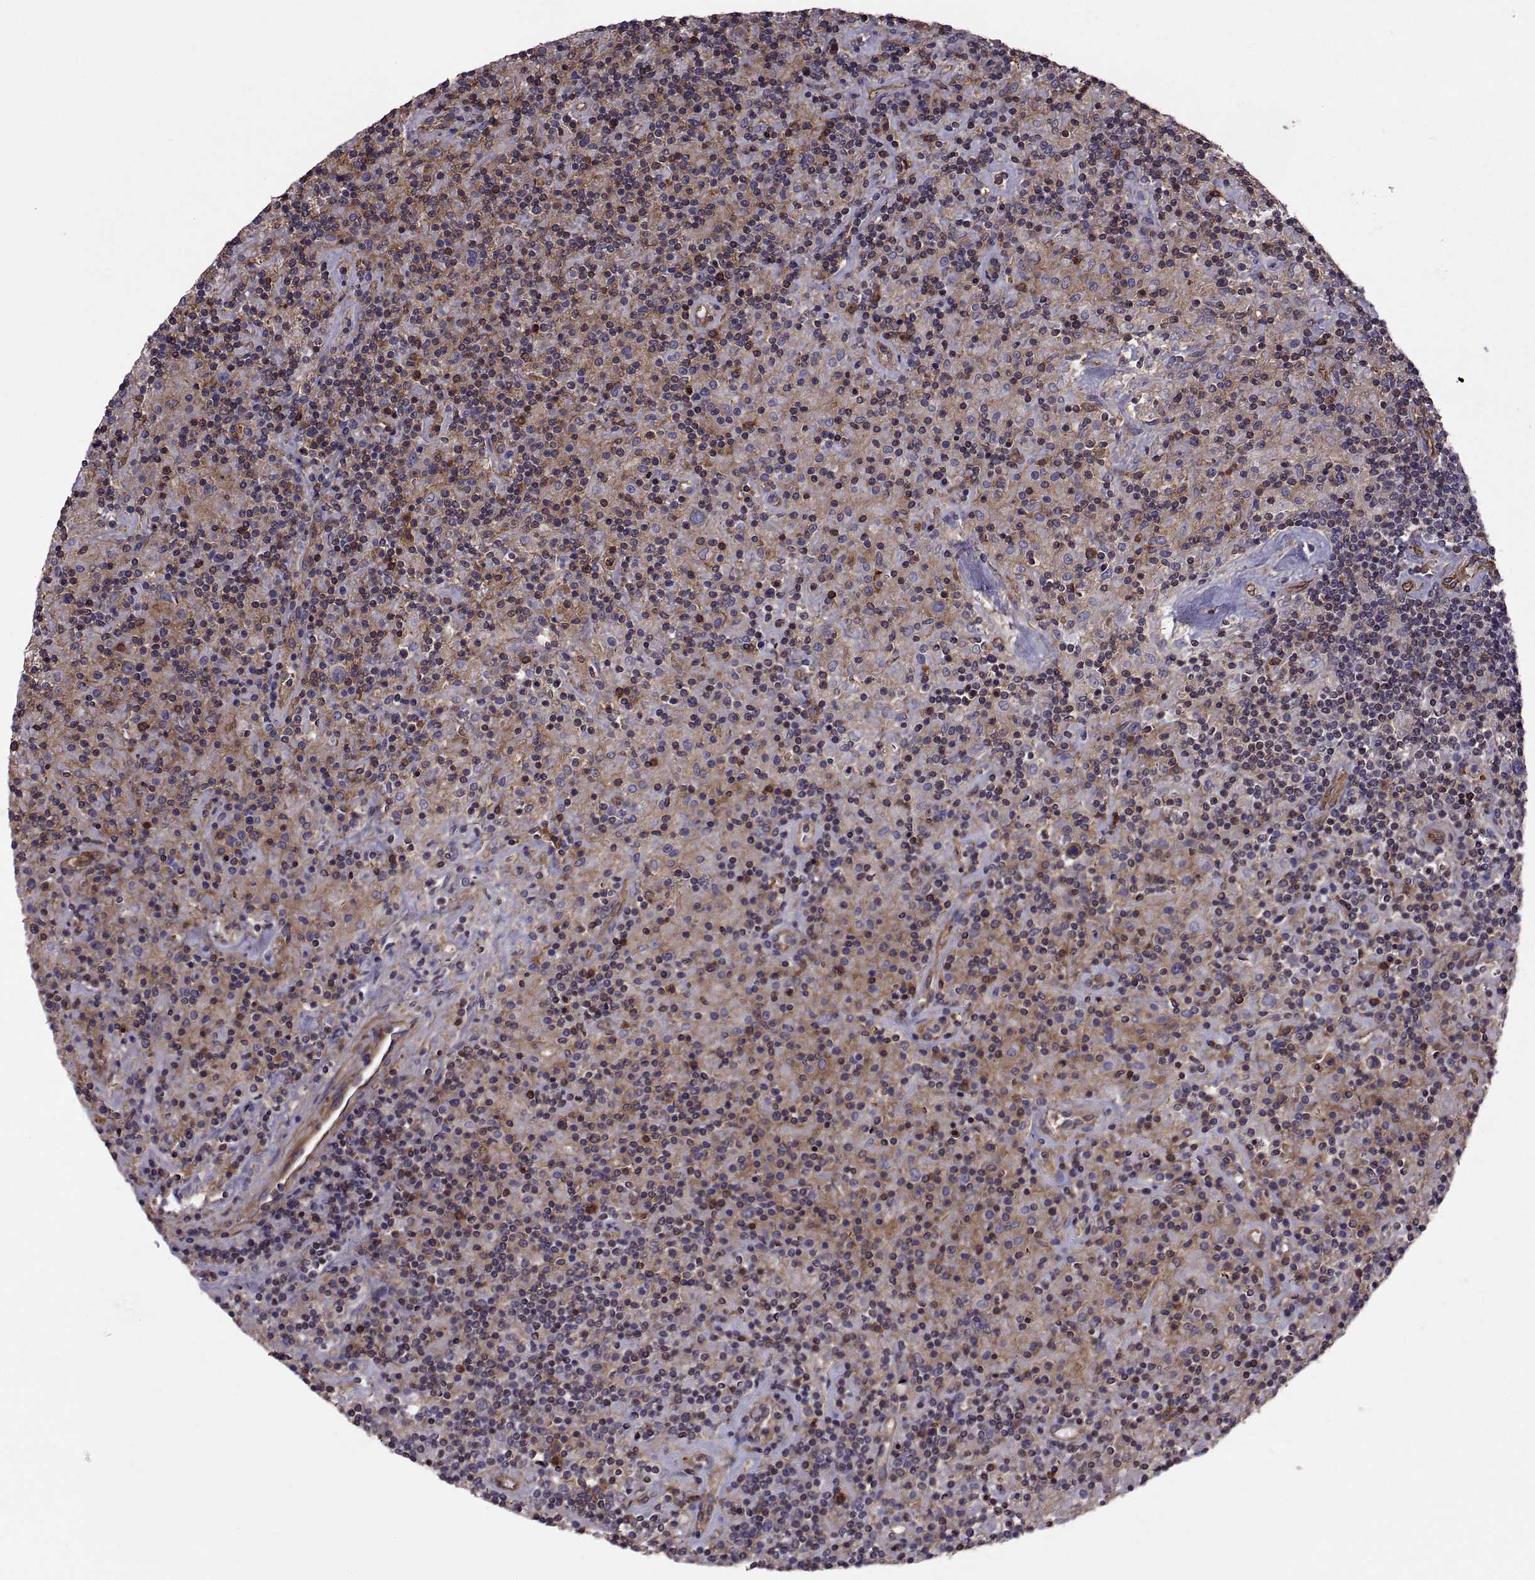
{"staining": {"intensity": "negative", "quantity": "none", "location": "none"}, "tissue": "lymphoma", "cell_type": "Tumor cells", "image_type": "cancer", "snomed": [{"axis": "morphology", "description": "Hodgkin's disease, NOS"}, {"axis": "topography", "description": "Lymph node"}], "caption": "Human Hodgkin's disease stained for a protein using immunohistochemistry (IHC) demonstrates no staining in tumor cells.", "gene": "MYH9", "patient": {"sex": "male", "age": 70}}